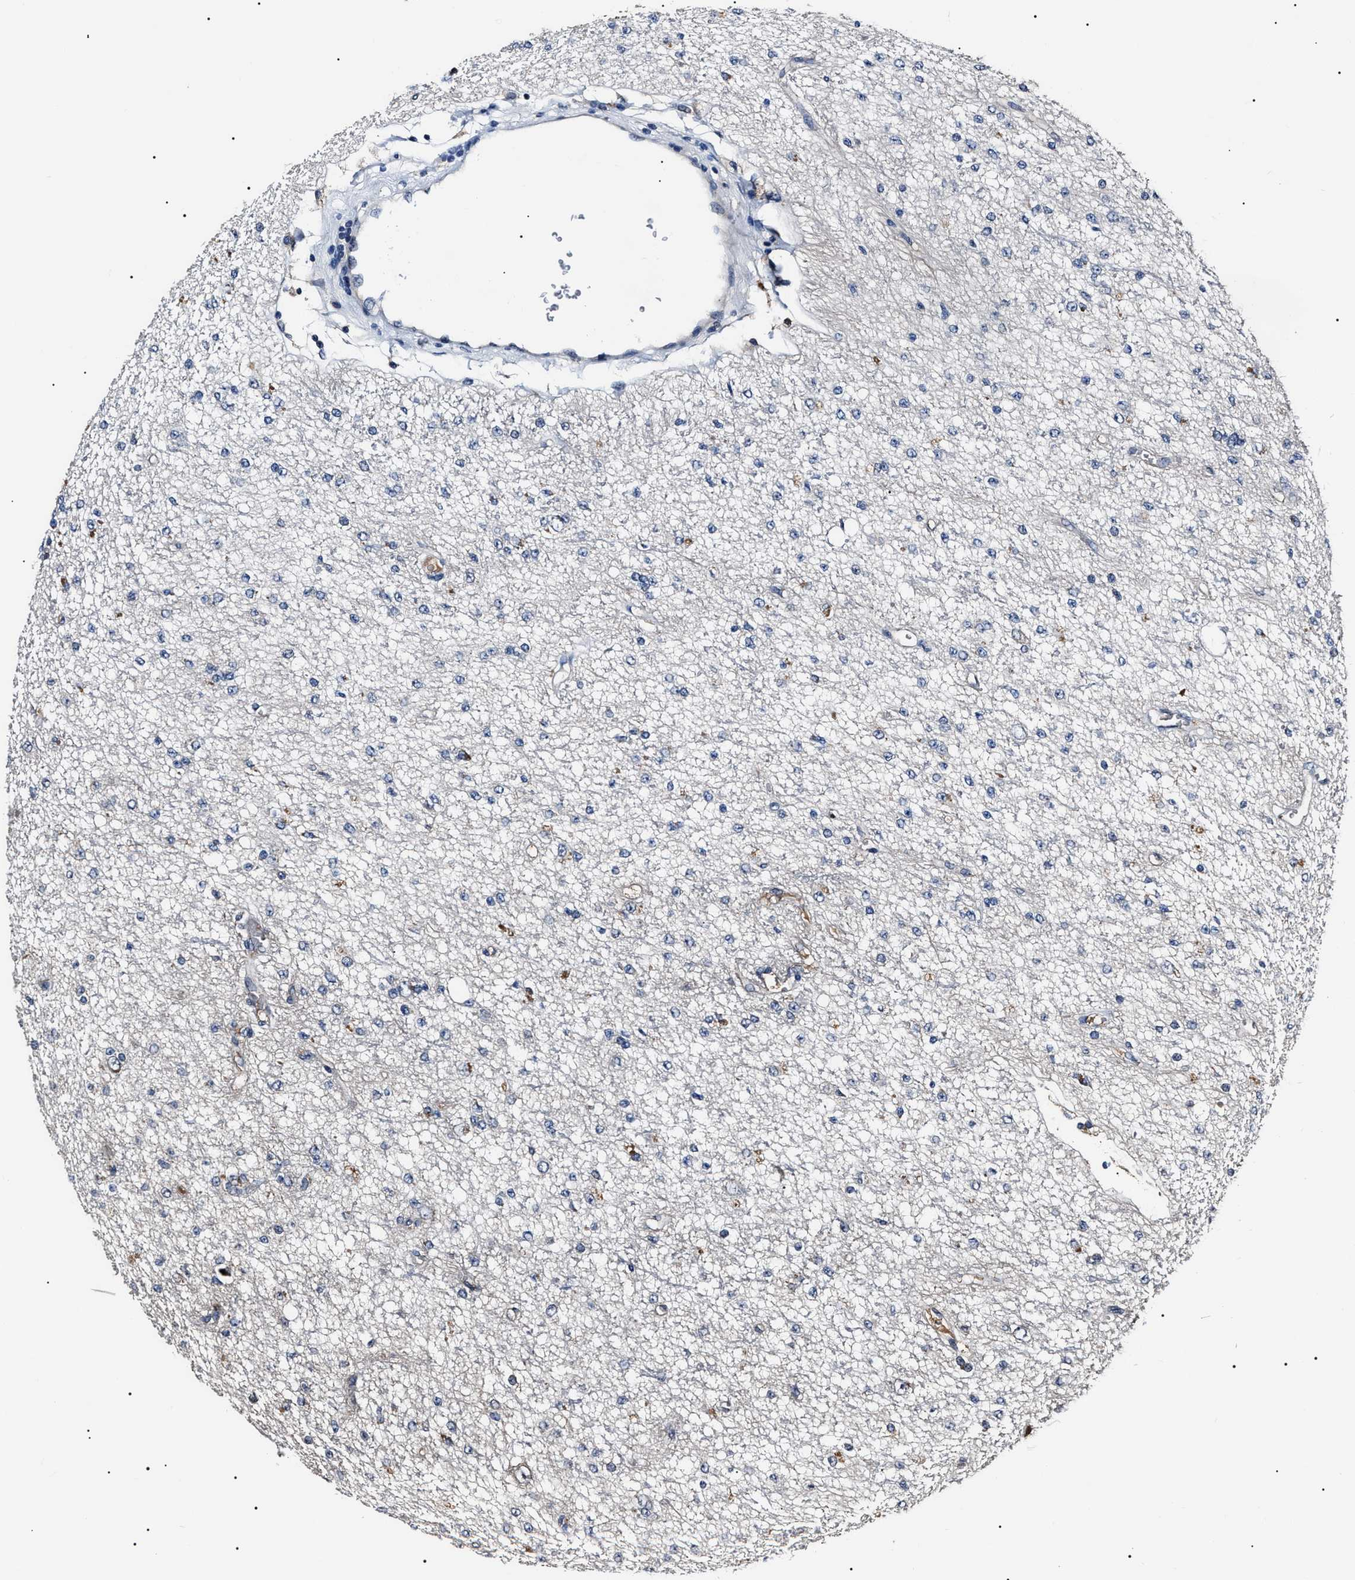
{"staining": {"intensity": "negative", "quantity": "none", "location": "none"}, "tissue": "glioma", "cell_type": "Tumor cells", "image_type": "cancer", "snomed": [{"axis": "morphology", "description": "Glioma, malignant, Low grade"}, {"axis": "topography", "description": "Brain"}], "caption": "This image is of glioma stained with IHC to label a protein in brown with the nuclei are counter-stained blue. There is no positivity in tumor cells.", "gene": "IFT81", "patient": {"sex": "male", "age": 38}}